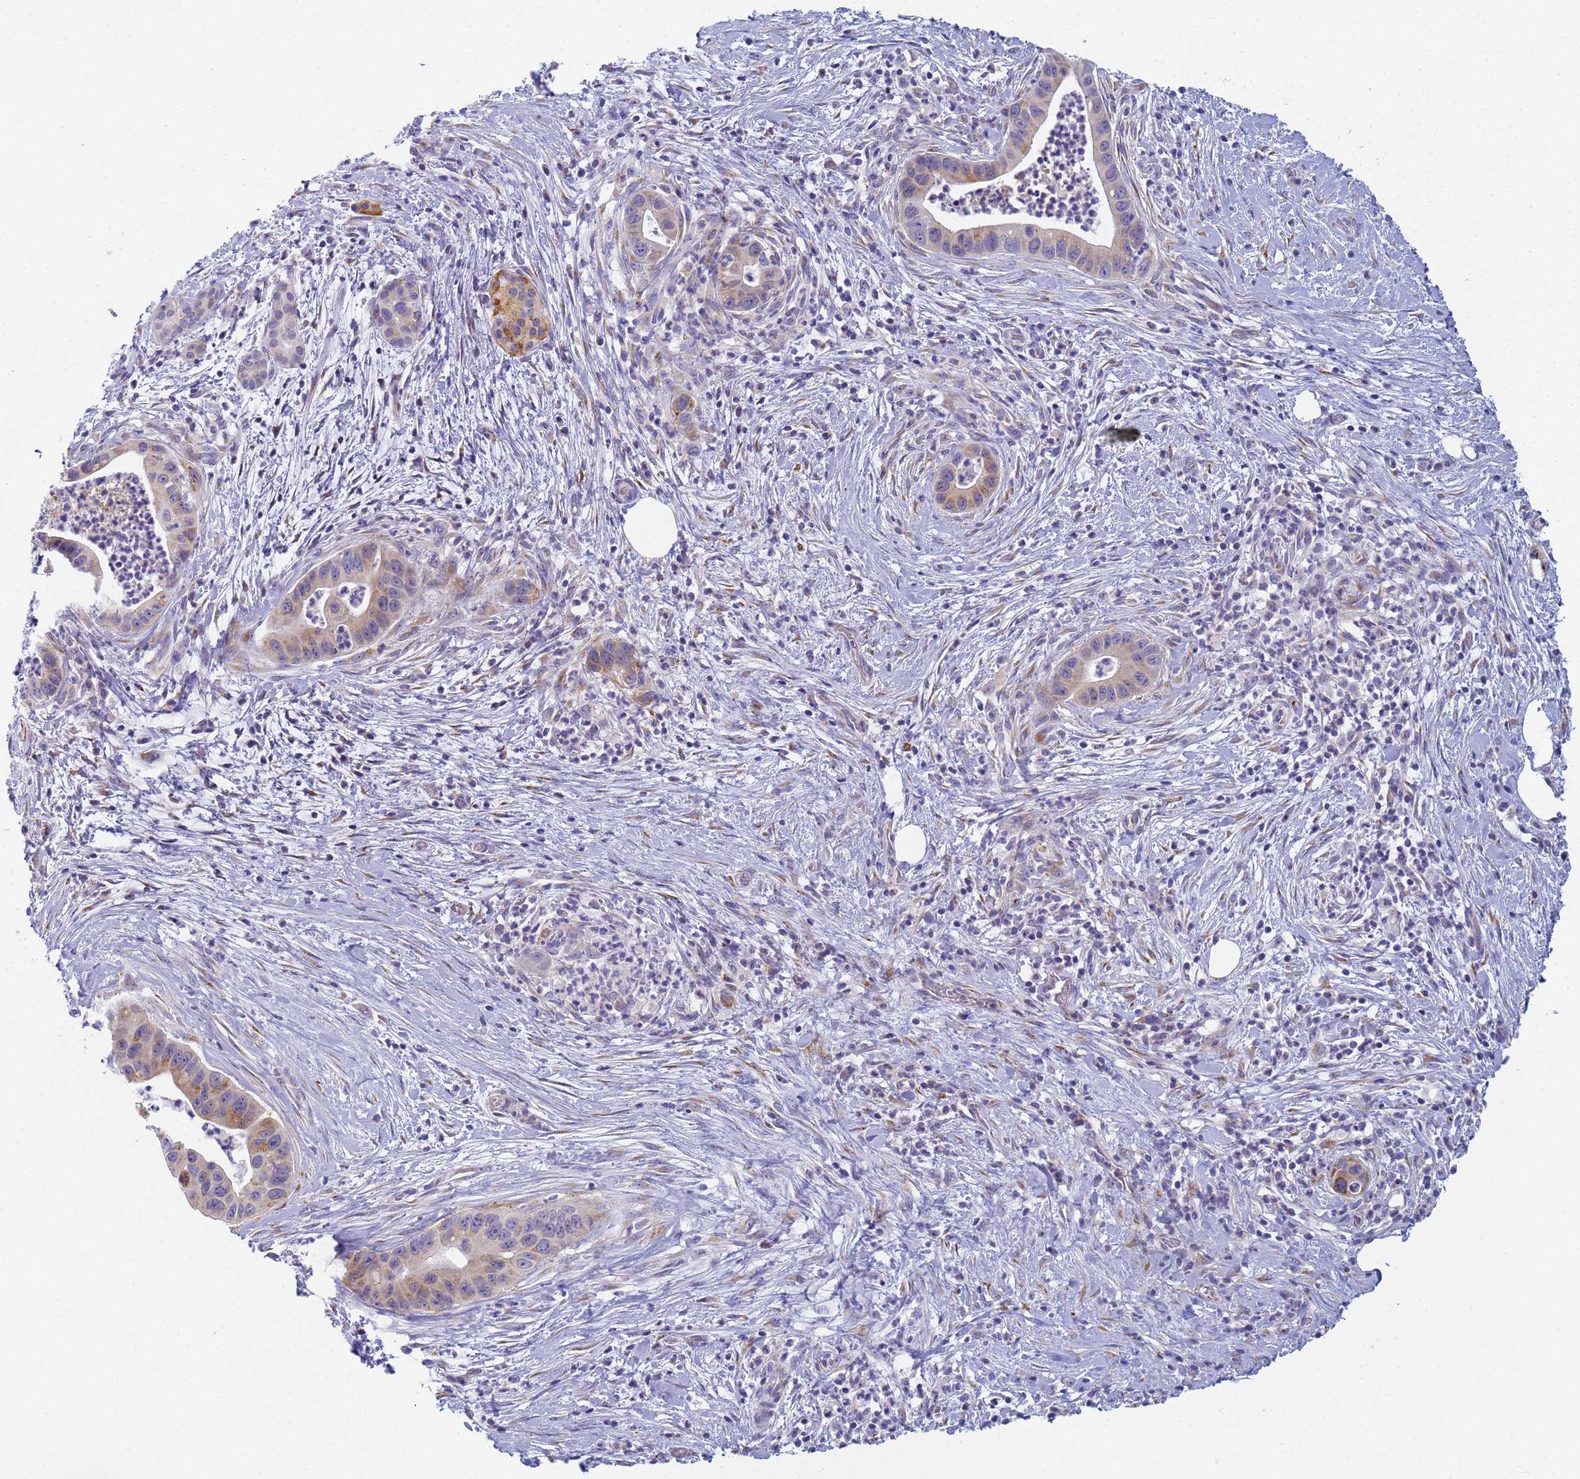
{"staining": {"intensity": "weak", "quantity": "25%-75%", "location": "cytoplasmic/membranous"}, "tissue": "pancreatic cancer", "cell_type": "Tumor cells", "image_type": "cancer", "snomed": [{"axis": "morphology", "description": "Adenocarcinoma, NOS"}, {"axis": "topography", "description": "Pancreas"}], "caption": "Adenocarcinoma (pancreatic) stained with immunohistochemistry (IHC) displays weak cytoplasmic/membranous expression in approximately 25%-75% of tumor cells. The staining was performed using DAB to visualize the protein expression in brown, while the nuclei were stained in blue with hematoxylin (Magnification: 20x).", "gene": "CR1", "patient": {"sex": "male", "age": 73}}